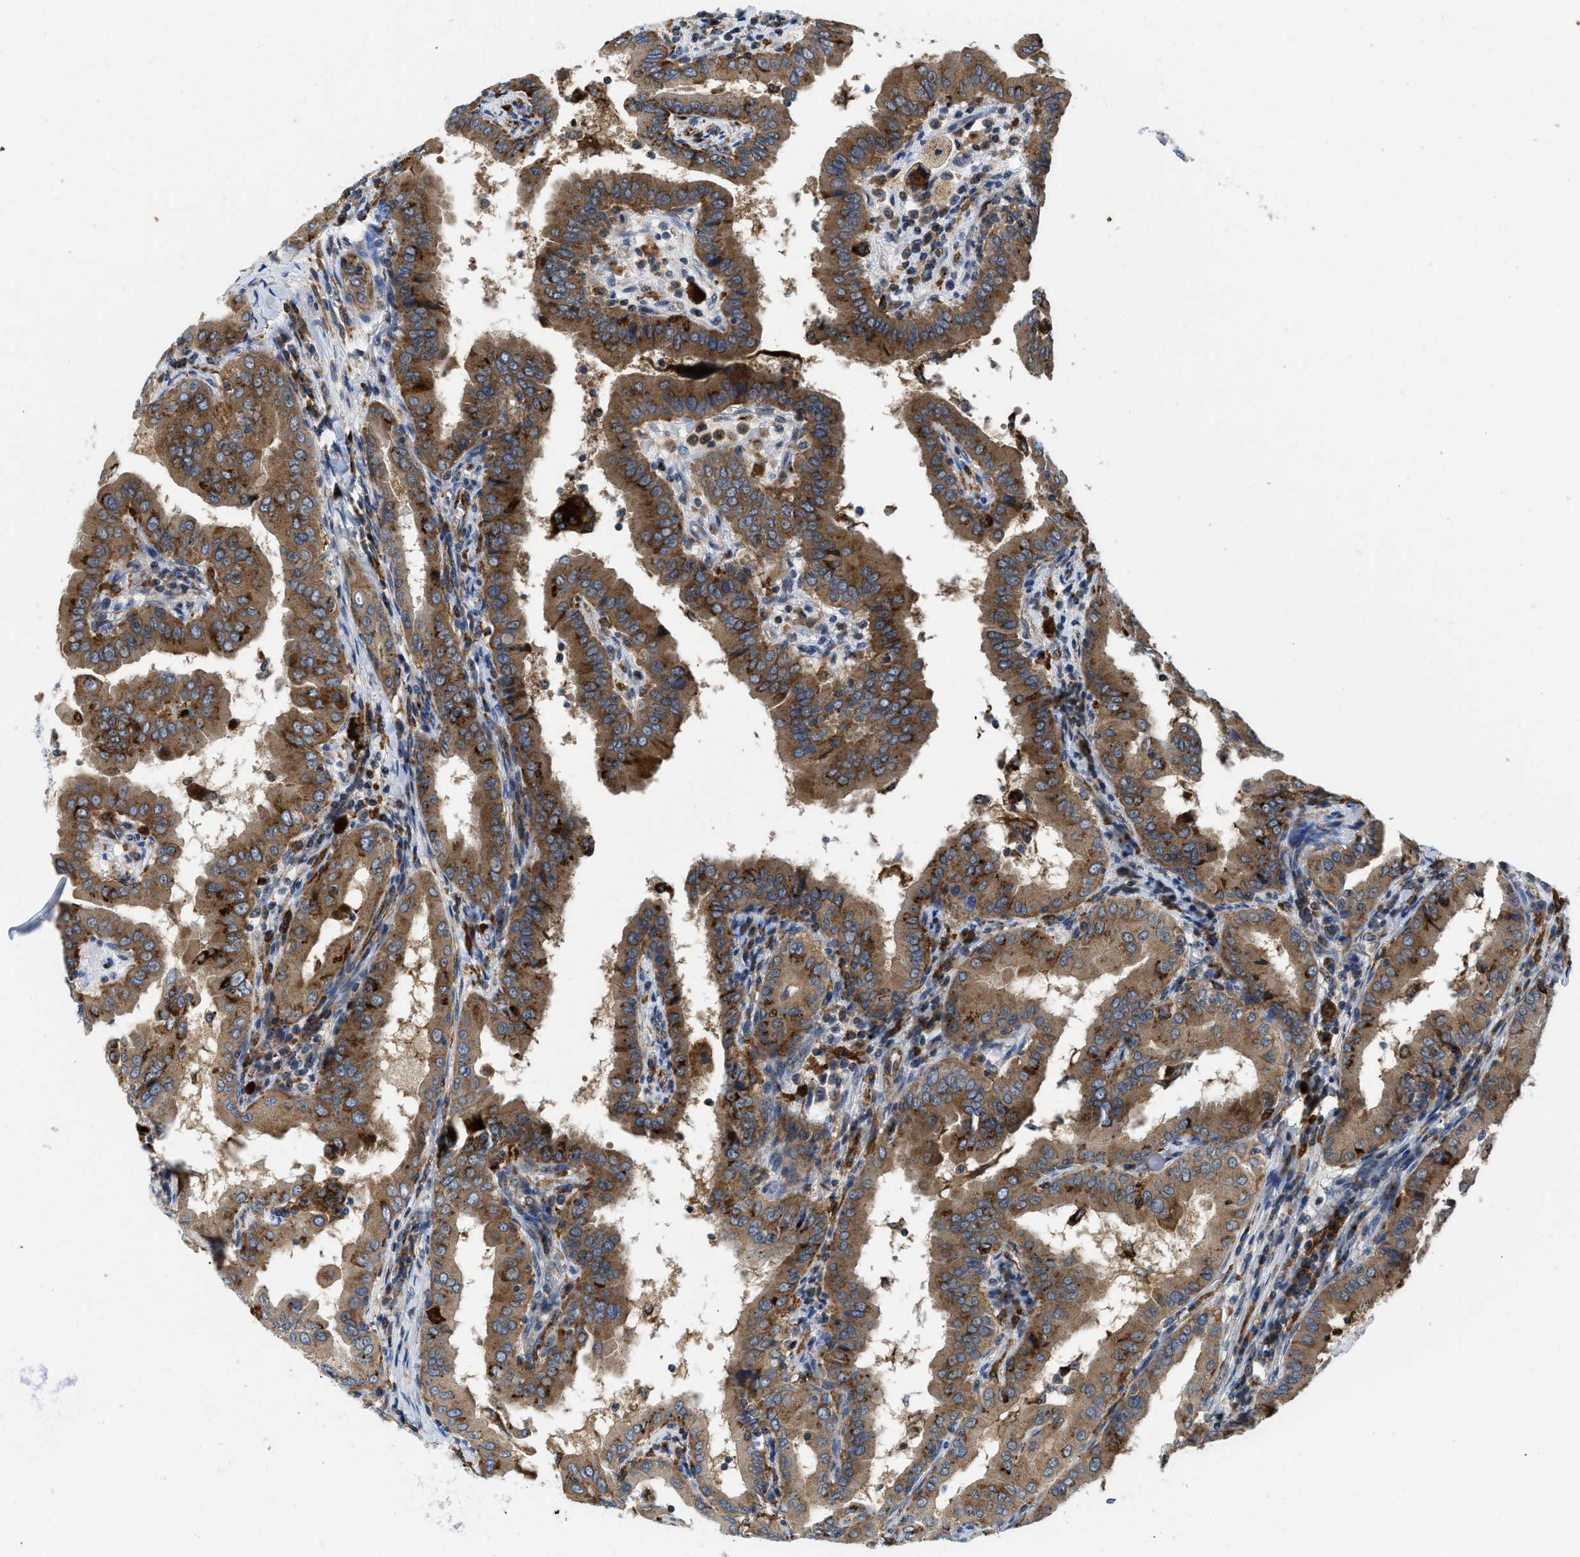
{"staining": {"intensity": "moderate", "quantity": ">75%", "location": "cytoplasmic/membranous"}, "tissue": "thyroid cancer", "cell_type": "Tumor cells", "image_type": "cancer", "snomed": [{"axis": "morphology", "description": "Papillary adenocarcinoma, NOS"}, {"axis": "topography", "description": "Thyroid gland"}], "caption": "A histopathology image of papillary adenocarcinoma (thyroid) stained for a protein reveals moderate cytoplasmic/membranous brown staining in tumor cells.", "gene": "ENPP4", "patient": {"sex": "male", "age": 33}}